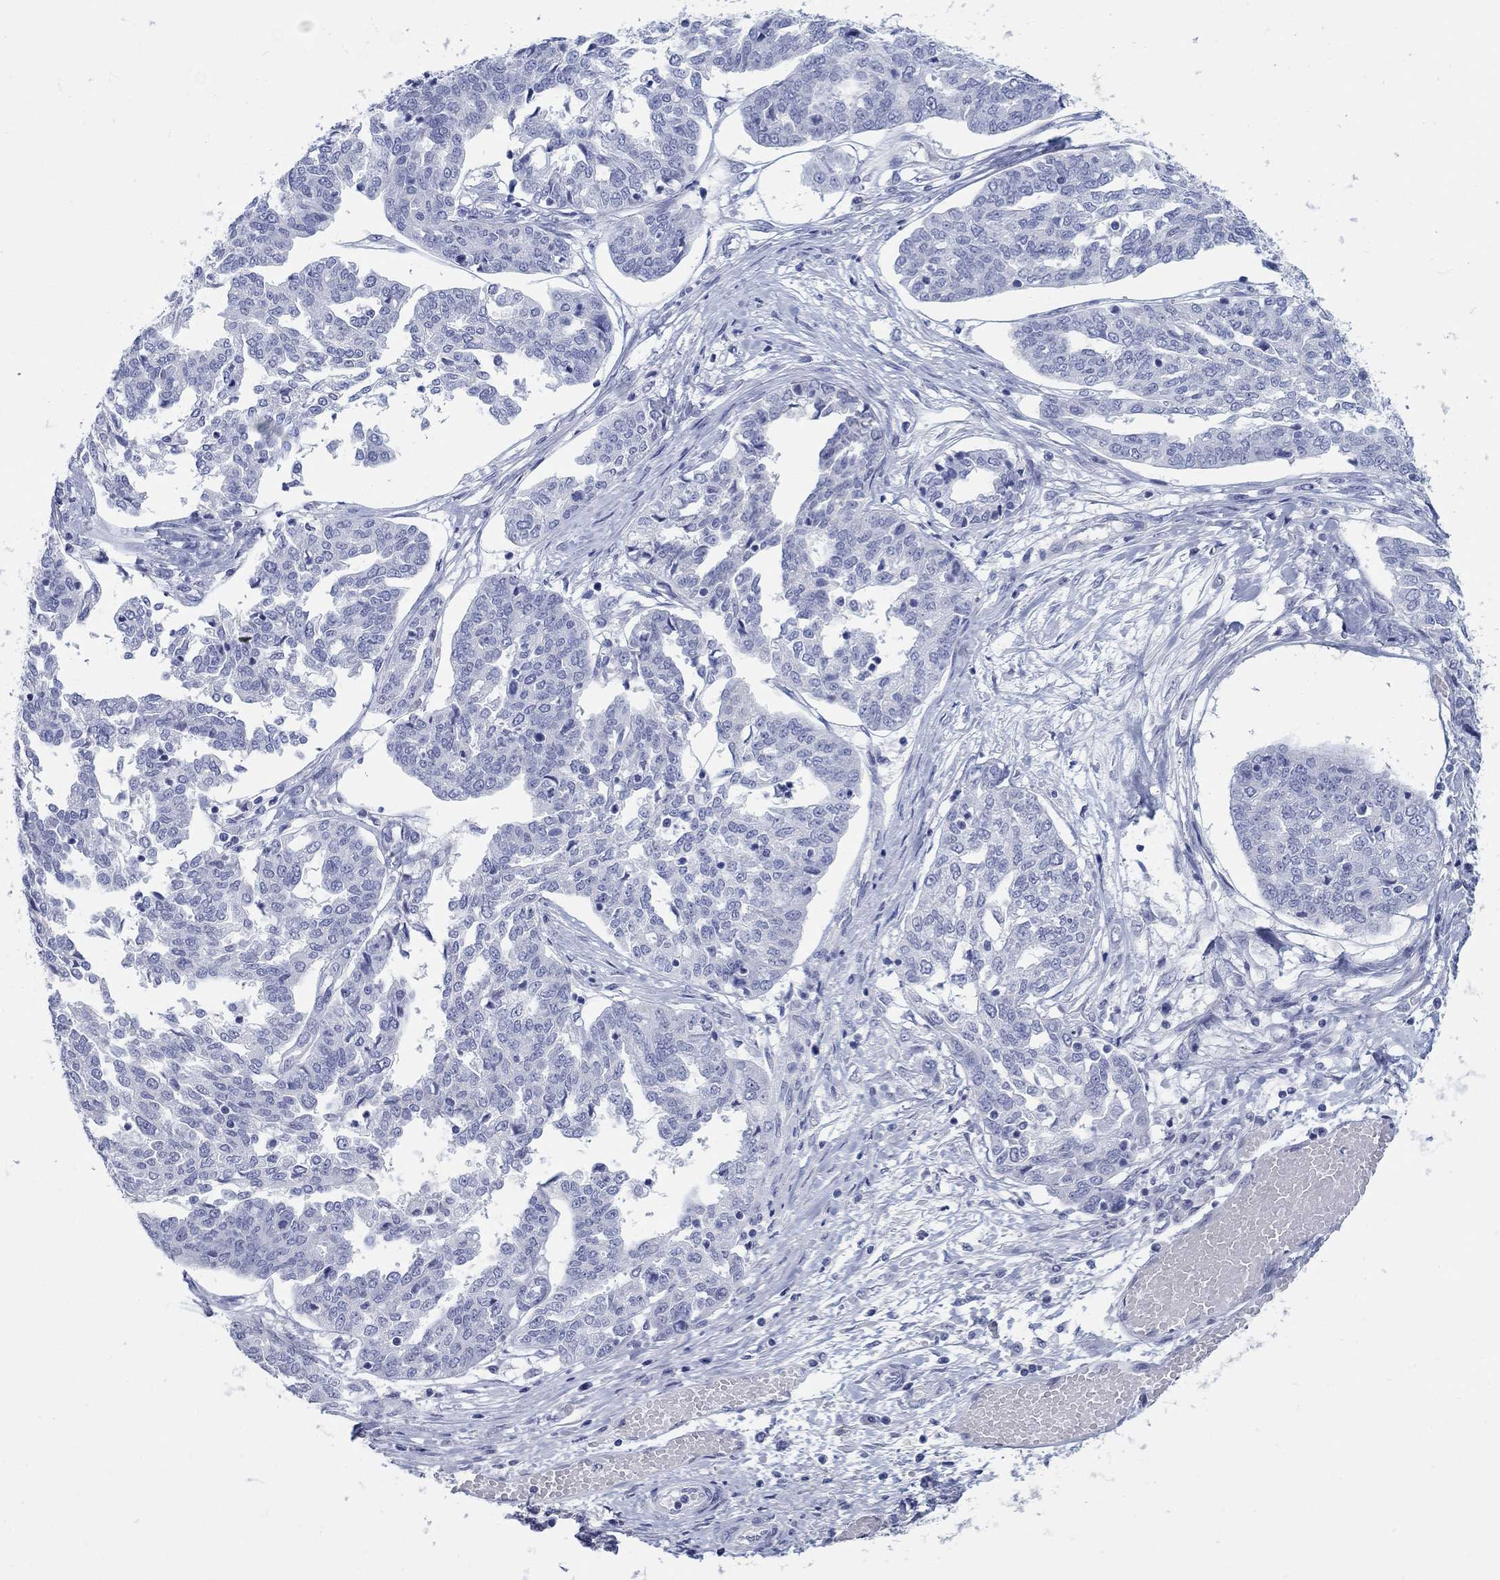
{"staining": {"intensity": "negative", "quantity": "none", "location": "none"}, "tissue": "ovarian cancer", "cell_type": "Tumor cells", "image_type": "cancer", "snomed": [{"axis": "morphology", "description": "Cystadenocarcinoma, serous, NOS"}, {"axis": "topography", "description": "Ovary"}], "caption": "Immunohistochemical staining of ovarian cancer (serous cystadenocarcinoma) shows no significant staining in tumor cells.", "gene": "AKR1C2", "patient": {"sex": "female", "age": 67}}